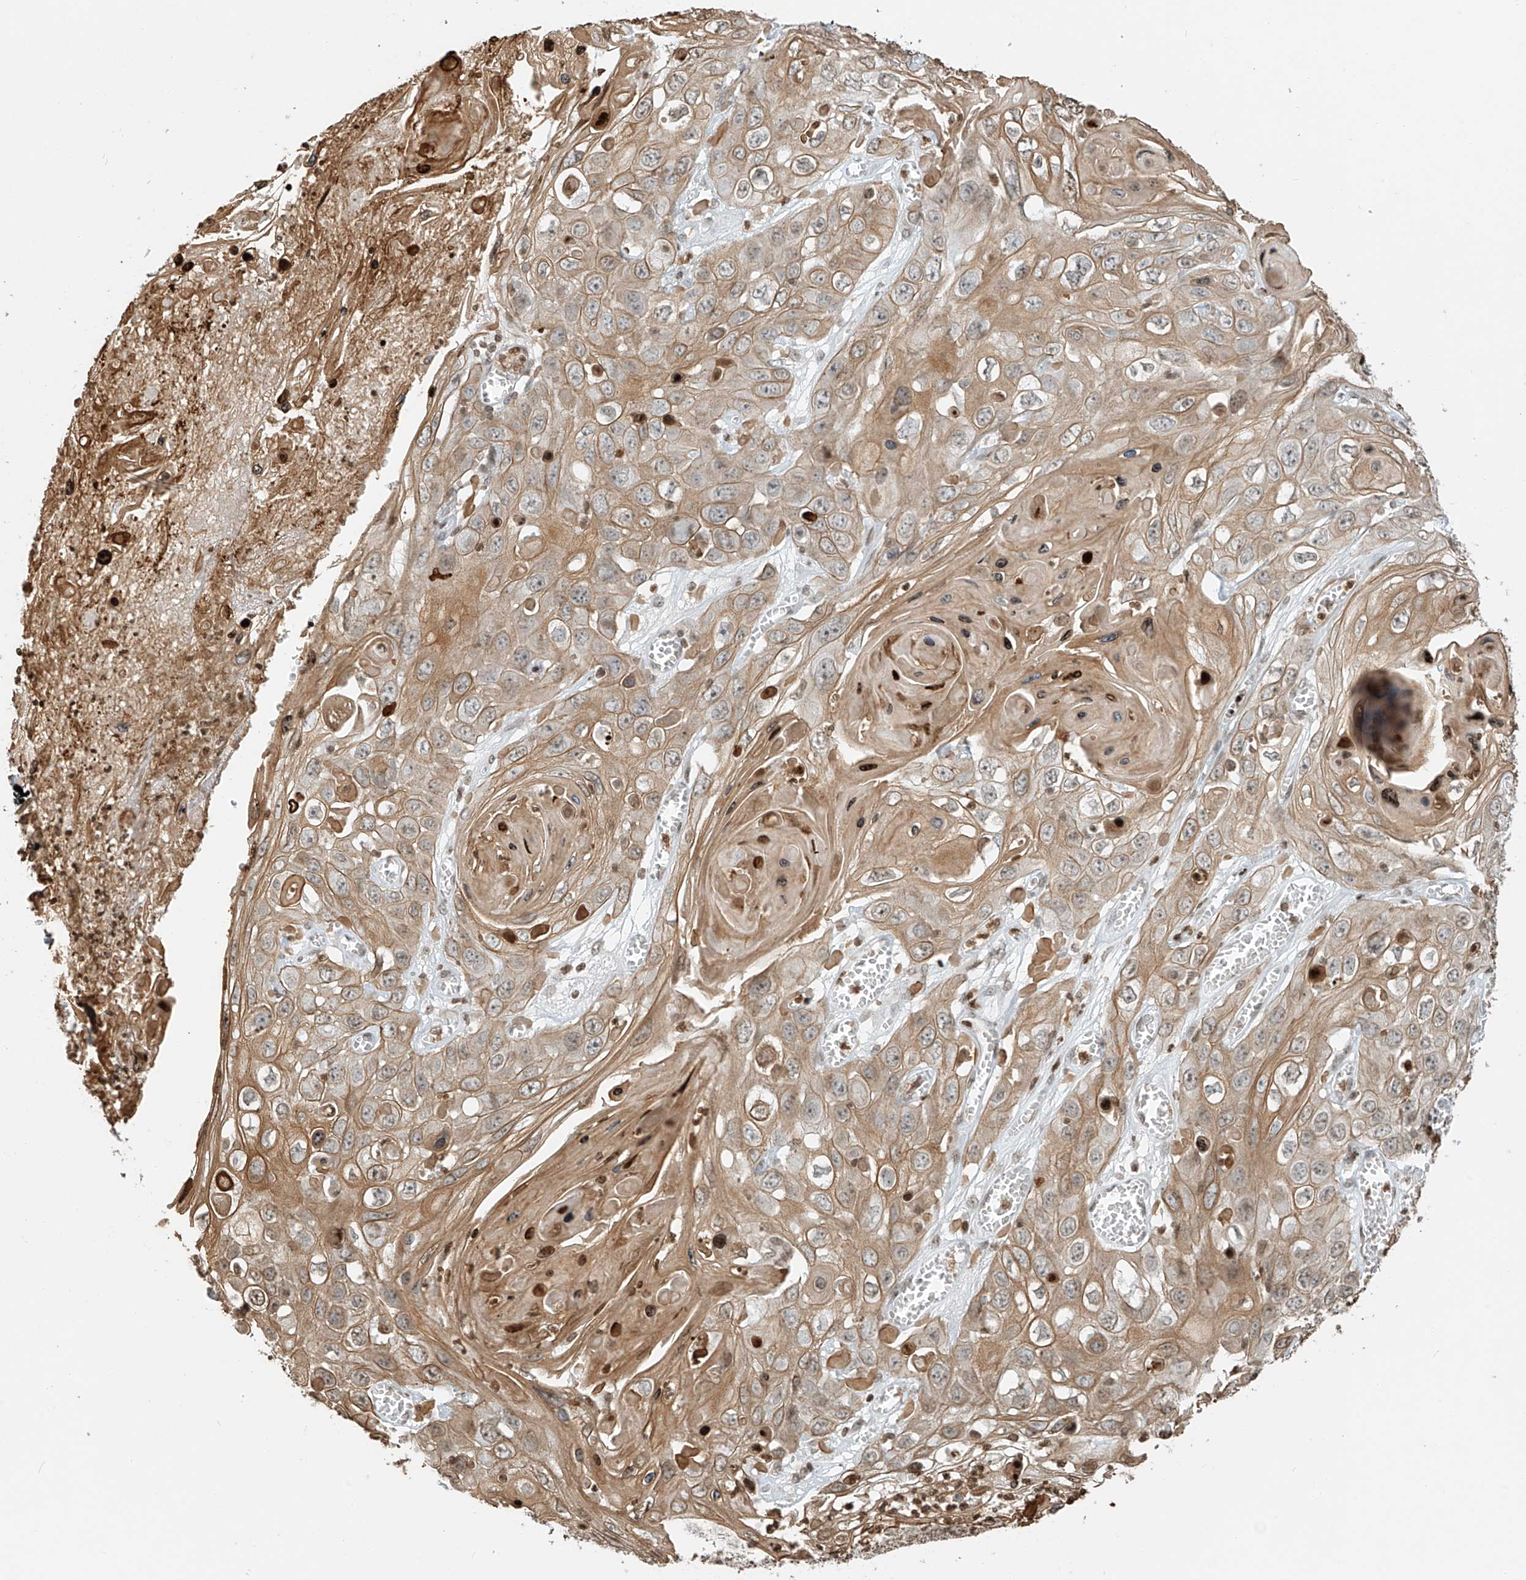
{"staining": {"intensity": "moderate", "quantity": ">75%", "location": "cytoplasmic/membranous"}, "tissue": "skin cancer", "cell_type": "Tumor cells", "image_type": "cancer", "snomed": [{"axis": "morphology", "description": "Squamous cell carcinoma, NOS"}, {"axis": "topography", "description": "Skin"}], "caption": "Approximately >75% of tumor cells in human skin squamous cell carcinoma reveal moderate cytoplasmic/membranous protein staining as visualized by brown immunohistochemical staining.", "gene": "C17orf58", "patient": {"sex": "male", "age": 55}}